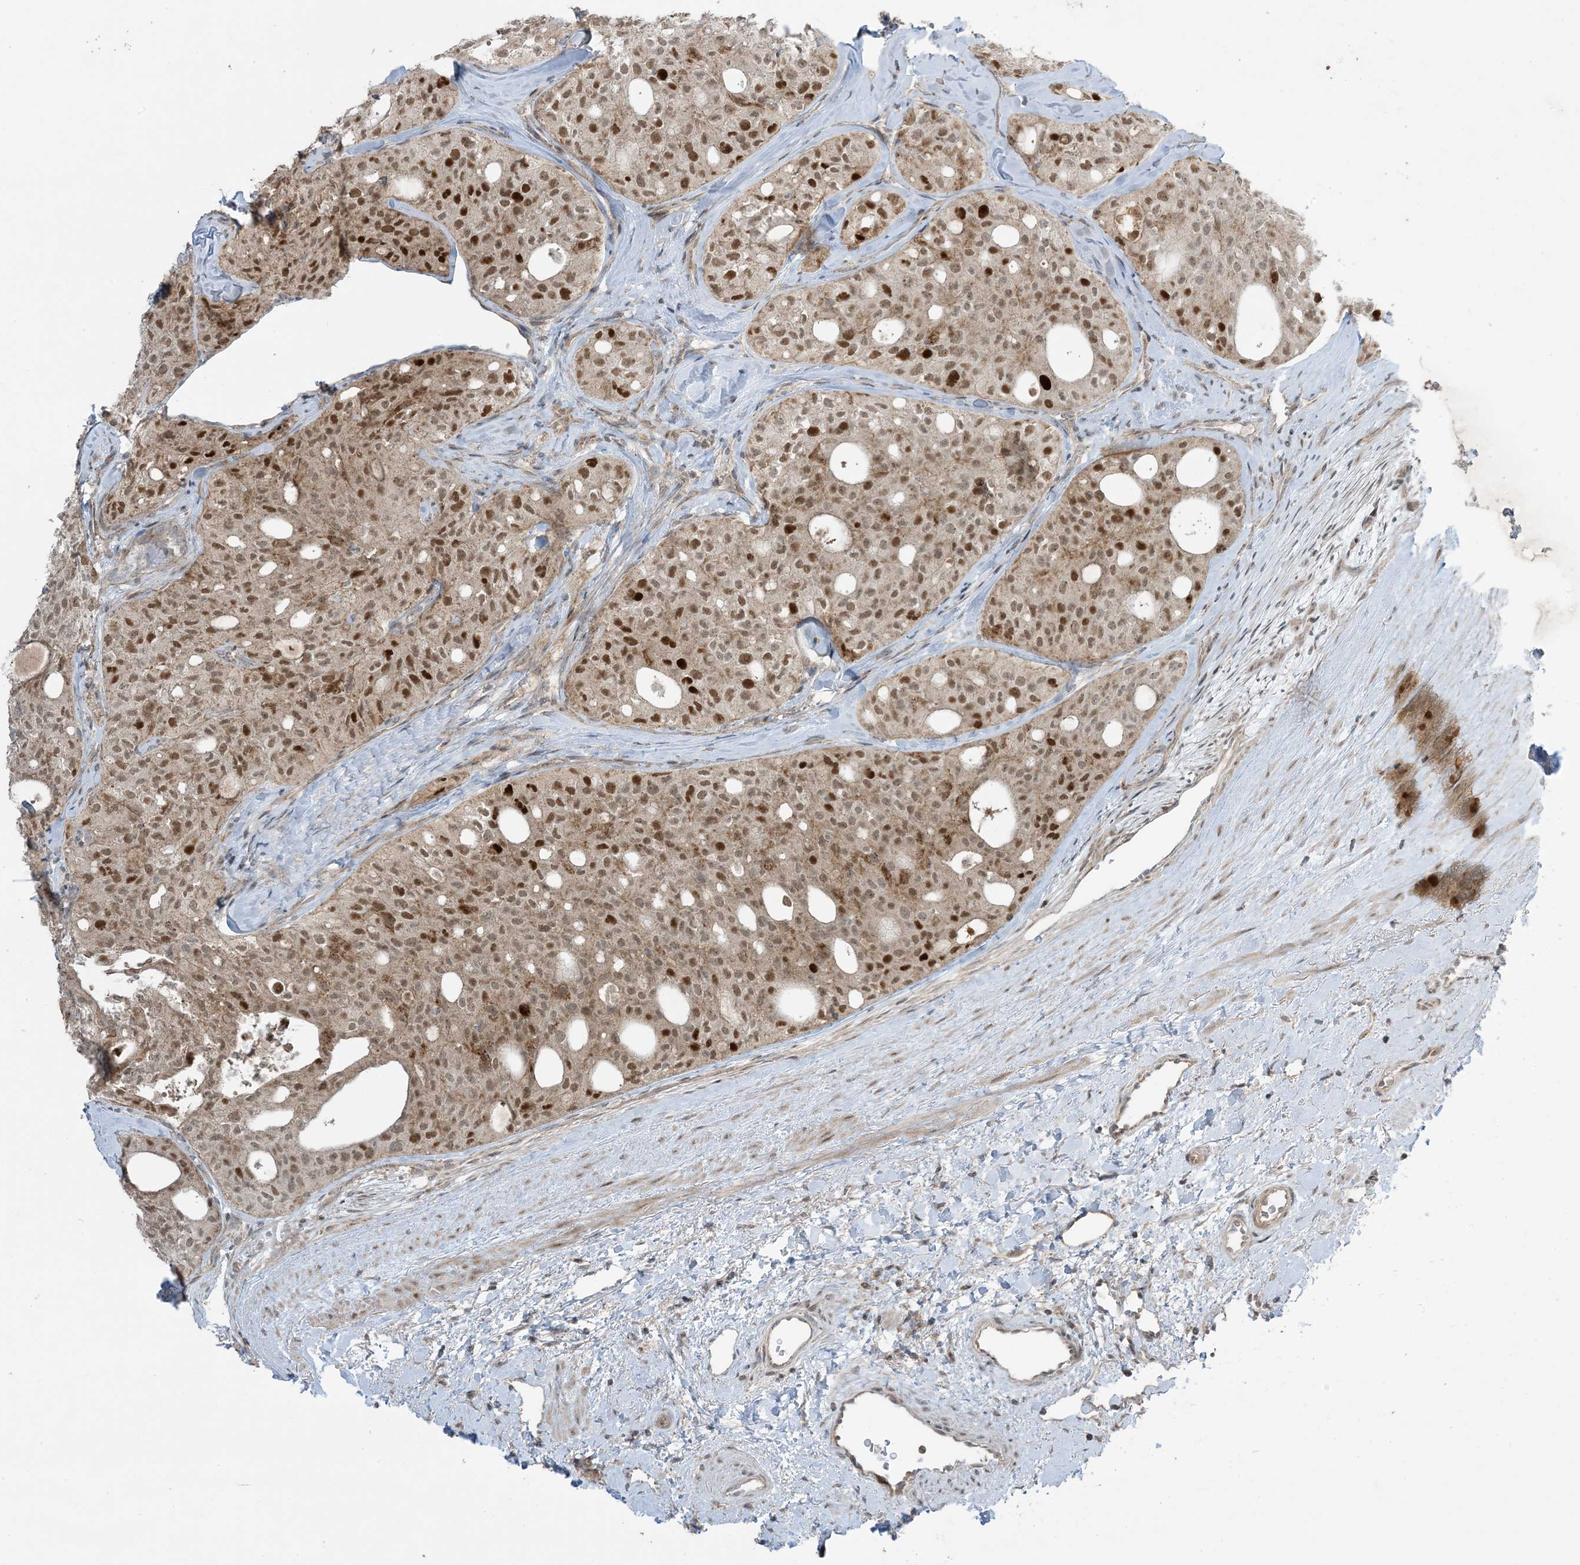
{"staining": {"intensity": "strong", "quantity": "25%-75%", "location": "nuclear"}, "tissue": "thyroid cancer", "cell_type": "Tumor cells", "image_type": "cancer", "snomed": [{"axis": "morphology", "description": "Follicular adenoma carcinoma, NOS"}, {"axis": "topography", "description": "Thyroid gland"}], "caption": "Thyroid cancer tissue reveals strong nuclear staining in approximately 25%-75% of tumor cells", "gene": "PHLDB2", "patient": {"sex": "male", "age": 75}}